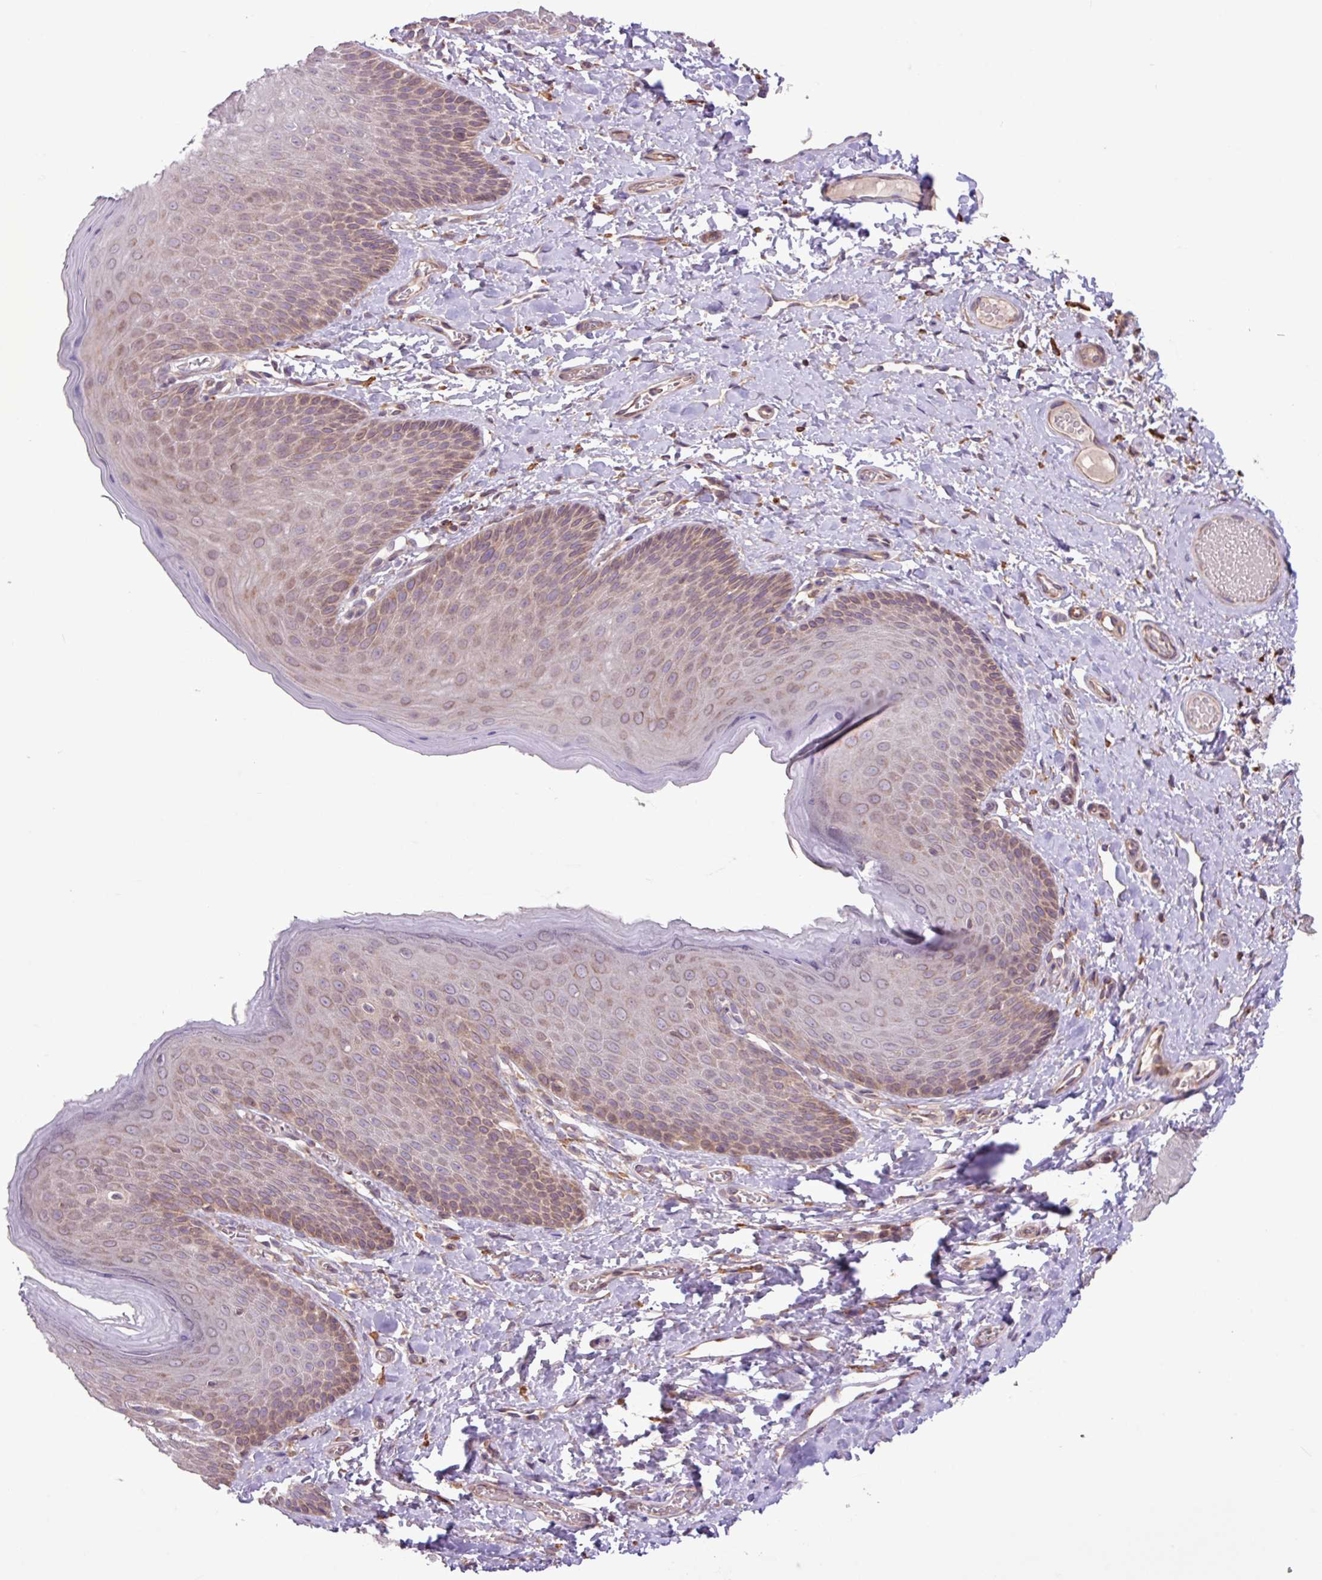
{"staining": {"intensity": "moderate", "quantity": "25%-75%", "location": "cytoplasmic/membranous"}, "tissue": "skin", "cell_type": "Epidermal cells", "image_type": "normal", "snomed": [{"axis": "morphology", "description": "Normal tissue, NOS"}, {"axis": "topography", "description": "Anal"}], "caption": "Benign skin exhibits moderate cytoplasmic/membranous staining in approximately 25%-75% of epidermal cells, visualized by immunohistochemistry.", "gene": "ARHGEF25", "patient": {"sex": "female", "age": 40}}